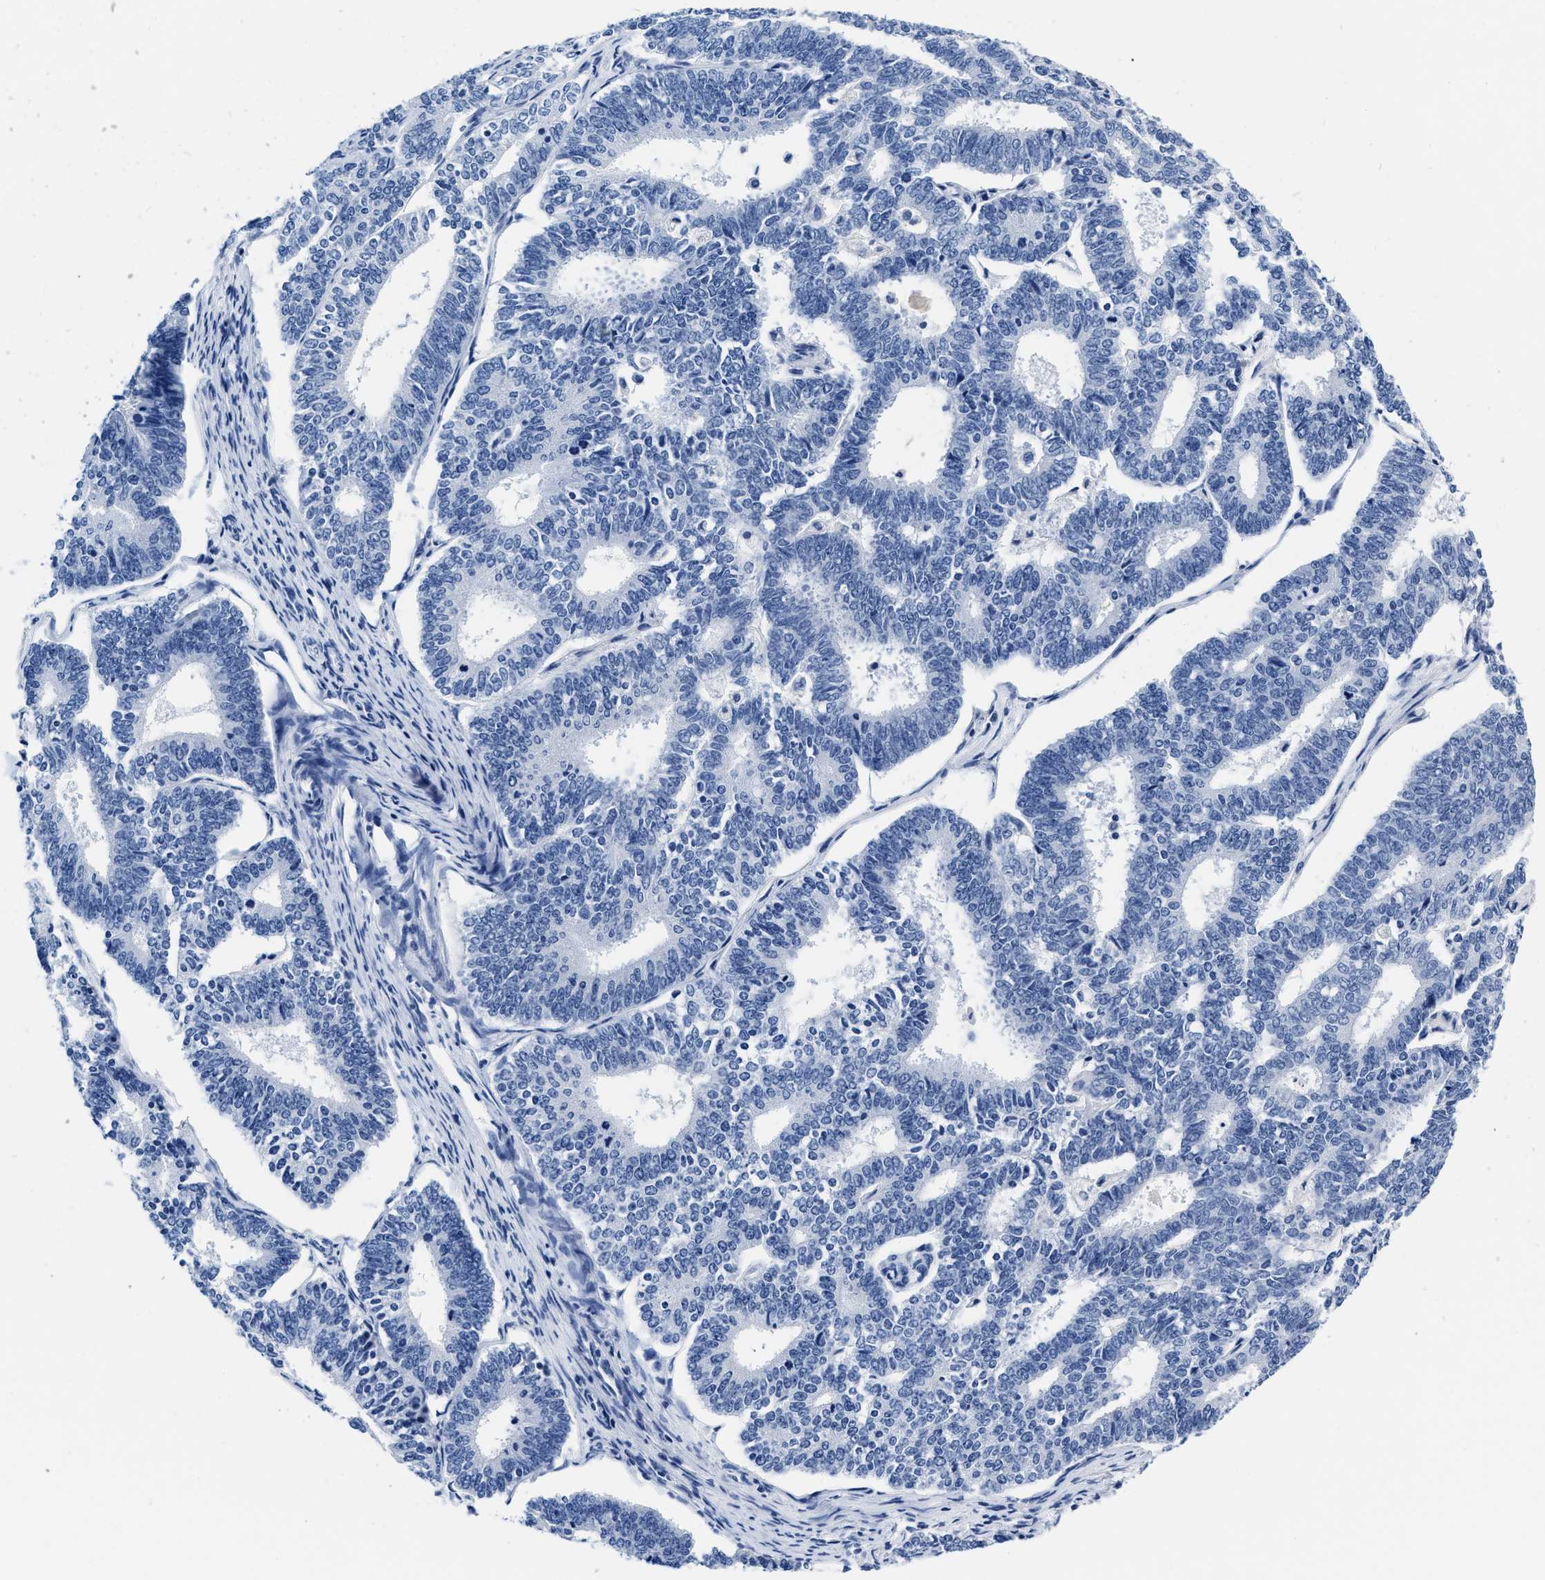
{"staining": {"intensity": "negative", "quantity": "none", "location": "none"}, "tissue": "endometrial cancer", "cell_type": "Tumor cells", "image_type": "cancer", "snomed": [{"axis": "morphology", "description": "Adenocarcinoma, NOS"}, {"axis": "topography", "description": "Endometrium"}], "caption": "Endometrial cancer was stained to show a protein in brown. There is no significant positivity in tumor cells.", "gene": "CER1", "patient": {"sex": "female", "age": 70}}